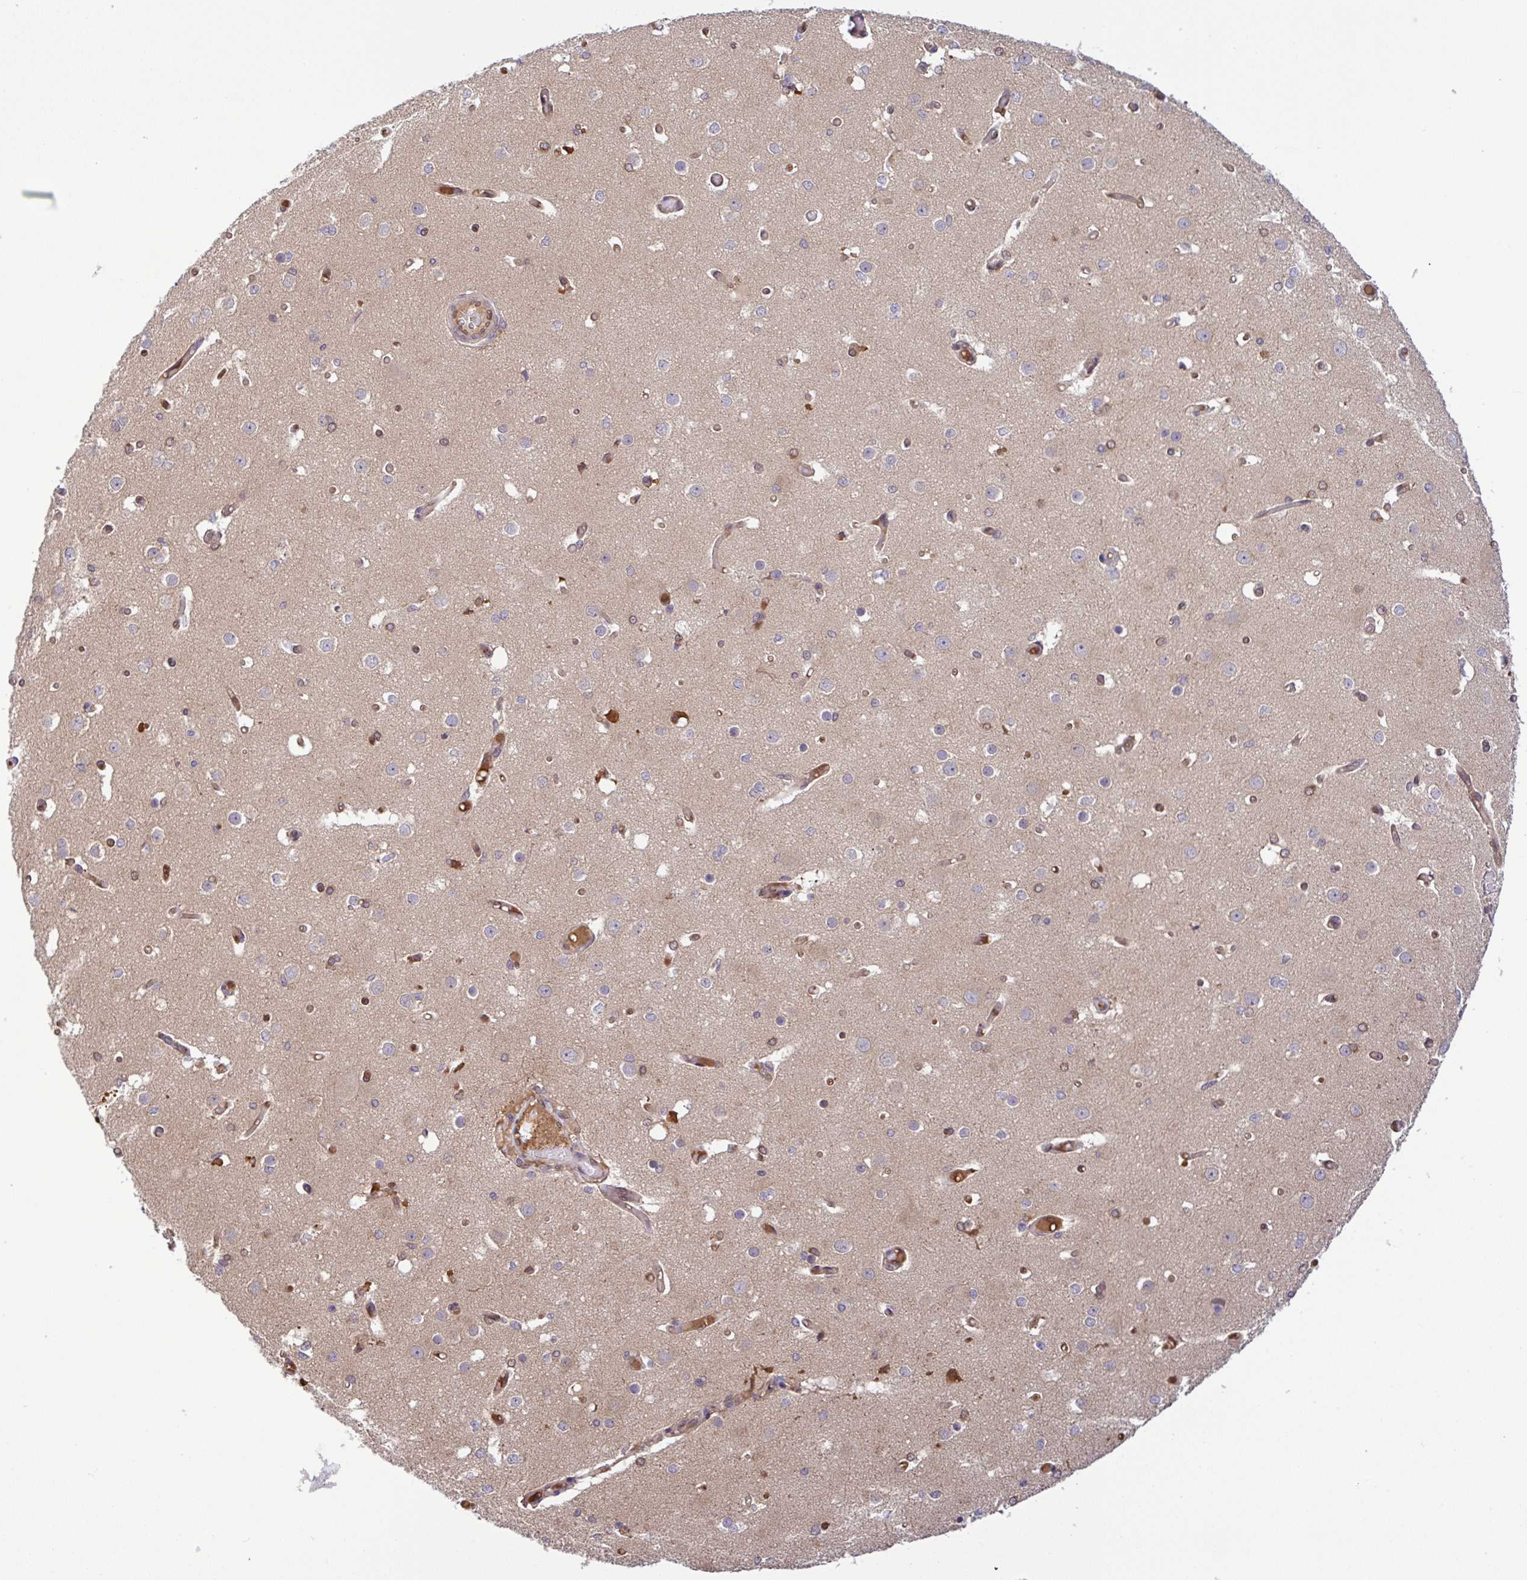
{"staining": {"intensity": "weak", "quantity": ">75%", "location": "cytoplasmic/membranous"}, "tissue": "cerebral cortex", "cell_type": "Endothelial cells", "image_type": "normal", "snomed": [{"axis": "morphology", "description": "Normal tissue, NOS"}, {"axis": "morphology", "description": "Inflammation, NOS"}, {"axis": "topography", "description": "Cerebral cortex"}], "caption": "Immunohistochemical staining of normal human cerebral cortex reveals >75% levels of weak cytoplasmic/membranous protein expression in about >75% of endothelial cells. The protein of interest is shown in brown color, while the nuclei are stained blue.", "gene": "UBE4A", "patient": {"sex": "male", "age": 6}}